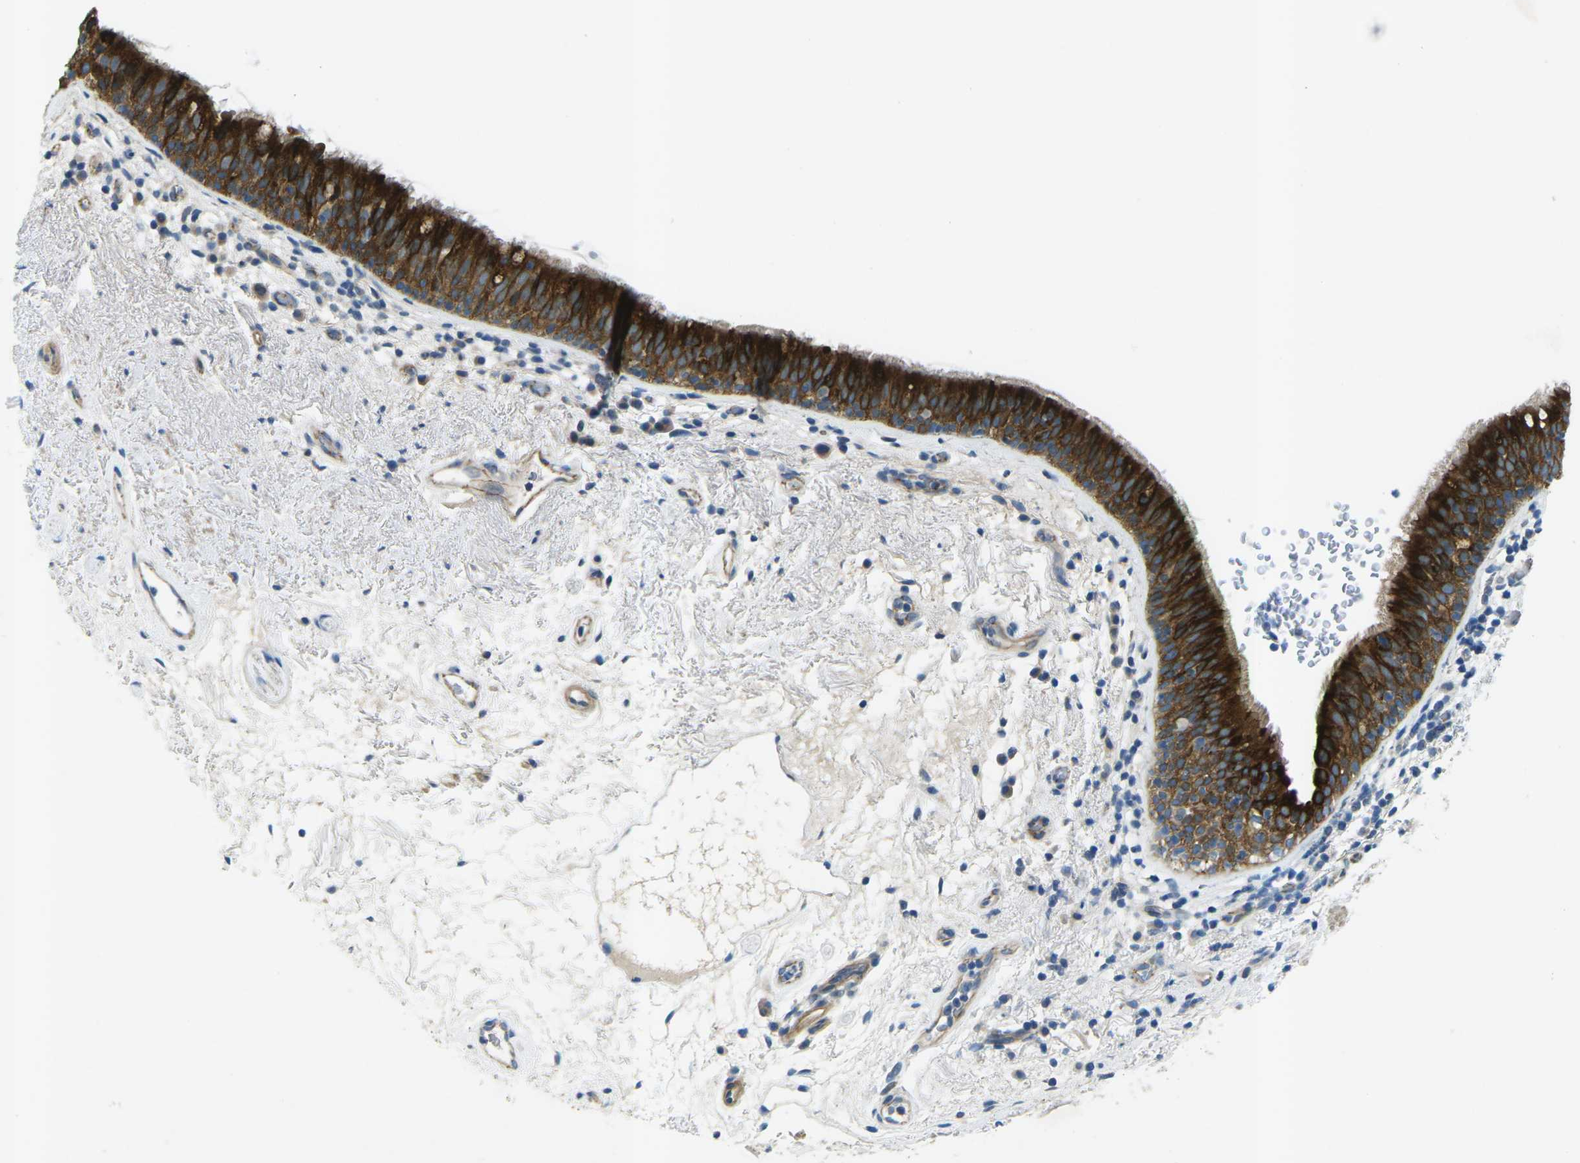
{"staining": {"intensity": "strong", "quantity": ">75%", "location": "cytoplasmic/membranous"}, "tissue": "bronchus", "cell_type": "Respiratory epithelial cells", "image_type": "normal", "snomed": [{"axis": "morphology", "description": "Normal tissue, NOS"}, {"axis": "morphology", "description": "Inflammation, NOS"}, {"axis": "topography", "description": "Cartilage tissue"}, {"axis": "topography", "description": "Bronchus"}], "caption": "About >75% of respiratory epithelial cells in normal bronchus display strong cytoplasmic/membranous protein positivity as visualized by brown immunohistochemical staining.", "gene": "CTNND1", "patient": {"sex": "male", "age": 77}}